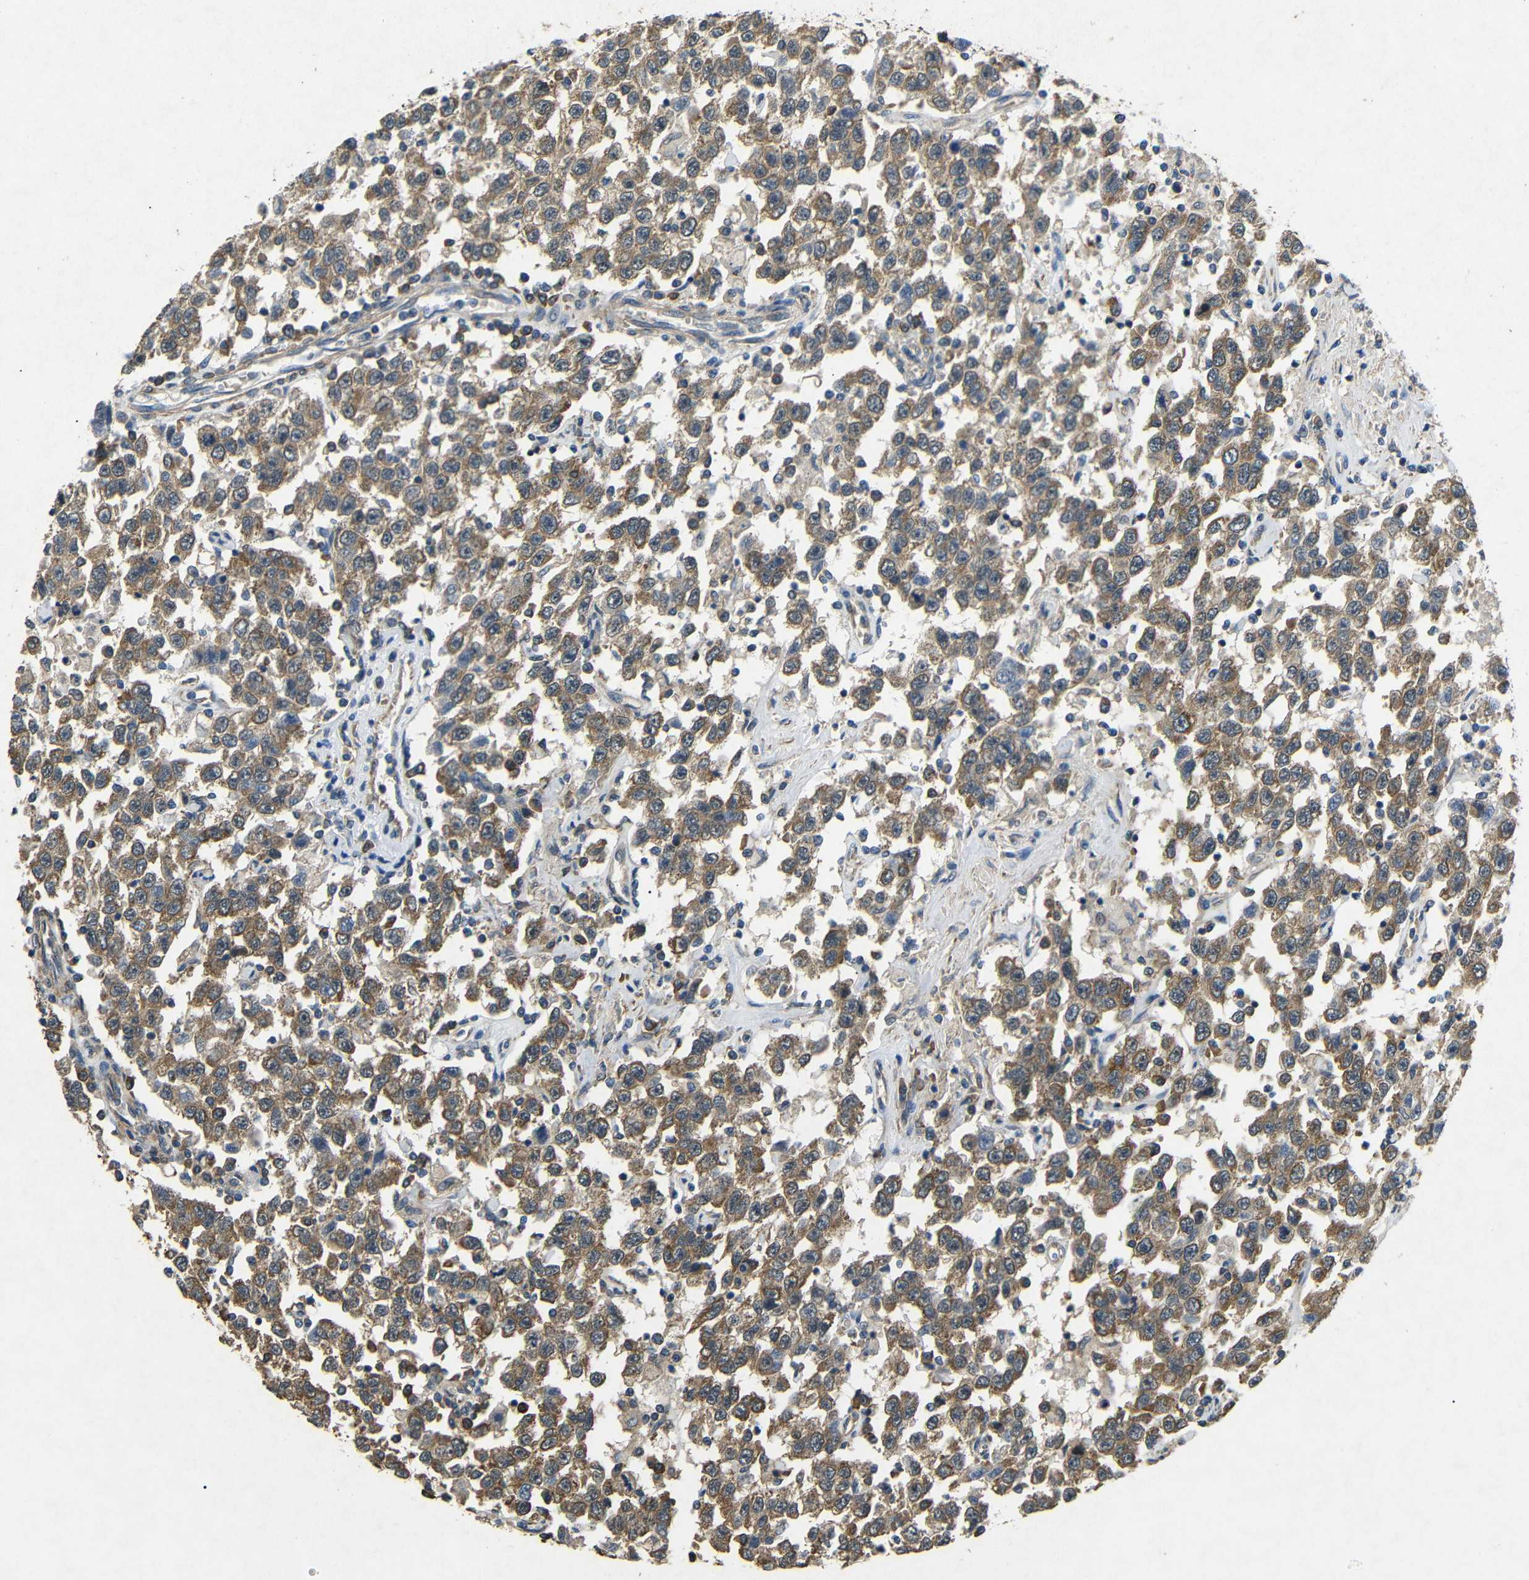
{"staining": {"intensity": "moderate", "quantity": ">75%", "location": "cytoplasmic/membranous"}, "tissue": "testis cancer", "cell_type": "Tumor cells", "image_type": "cancer", "snomed": [{"axis": "morphology", "description": "Seminoma, NOS"}, {"axis": "topography", "description": "Testis"}], "caption": "Moderate cytoplasmic/membranous positivity for a protein is present in about >75% of tumor cells of testis cancer using immunohistochemistry.", "gene": "BNIP3", "patient": {"sex": "male", "age": 41}}